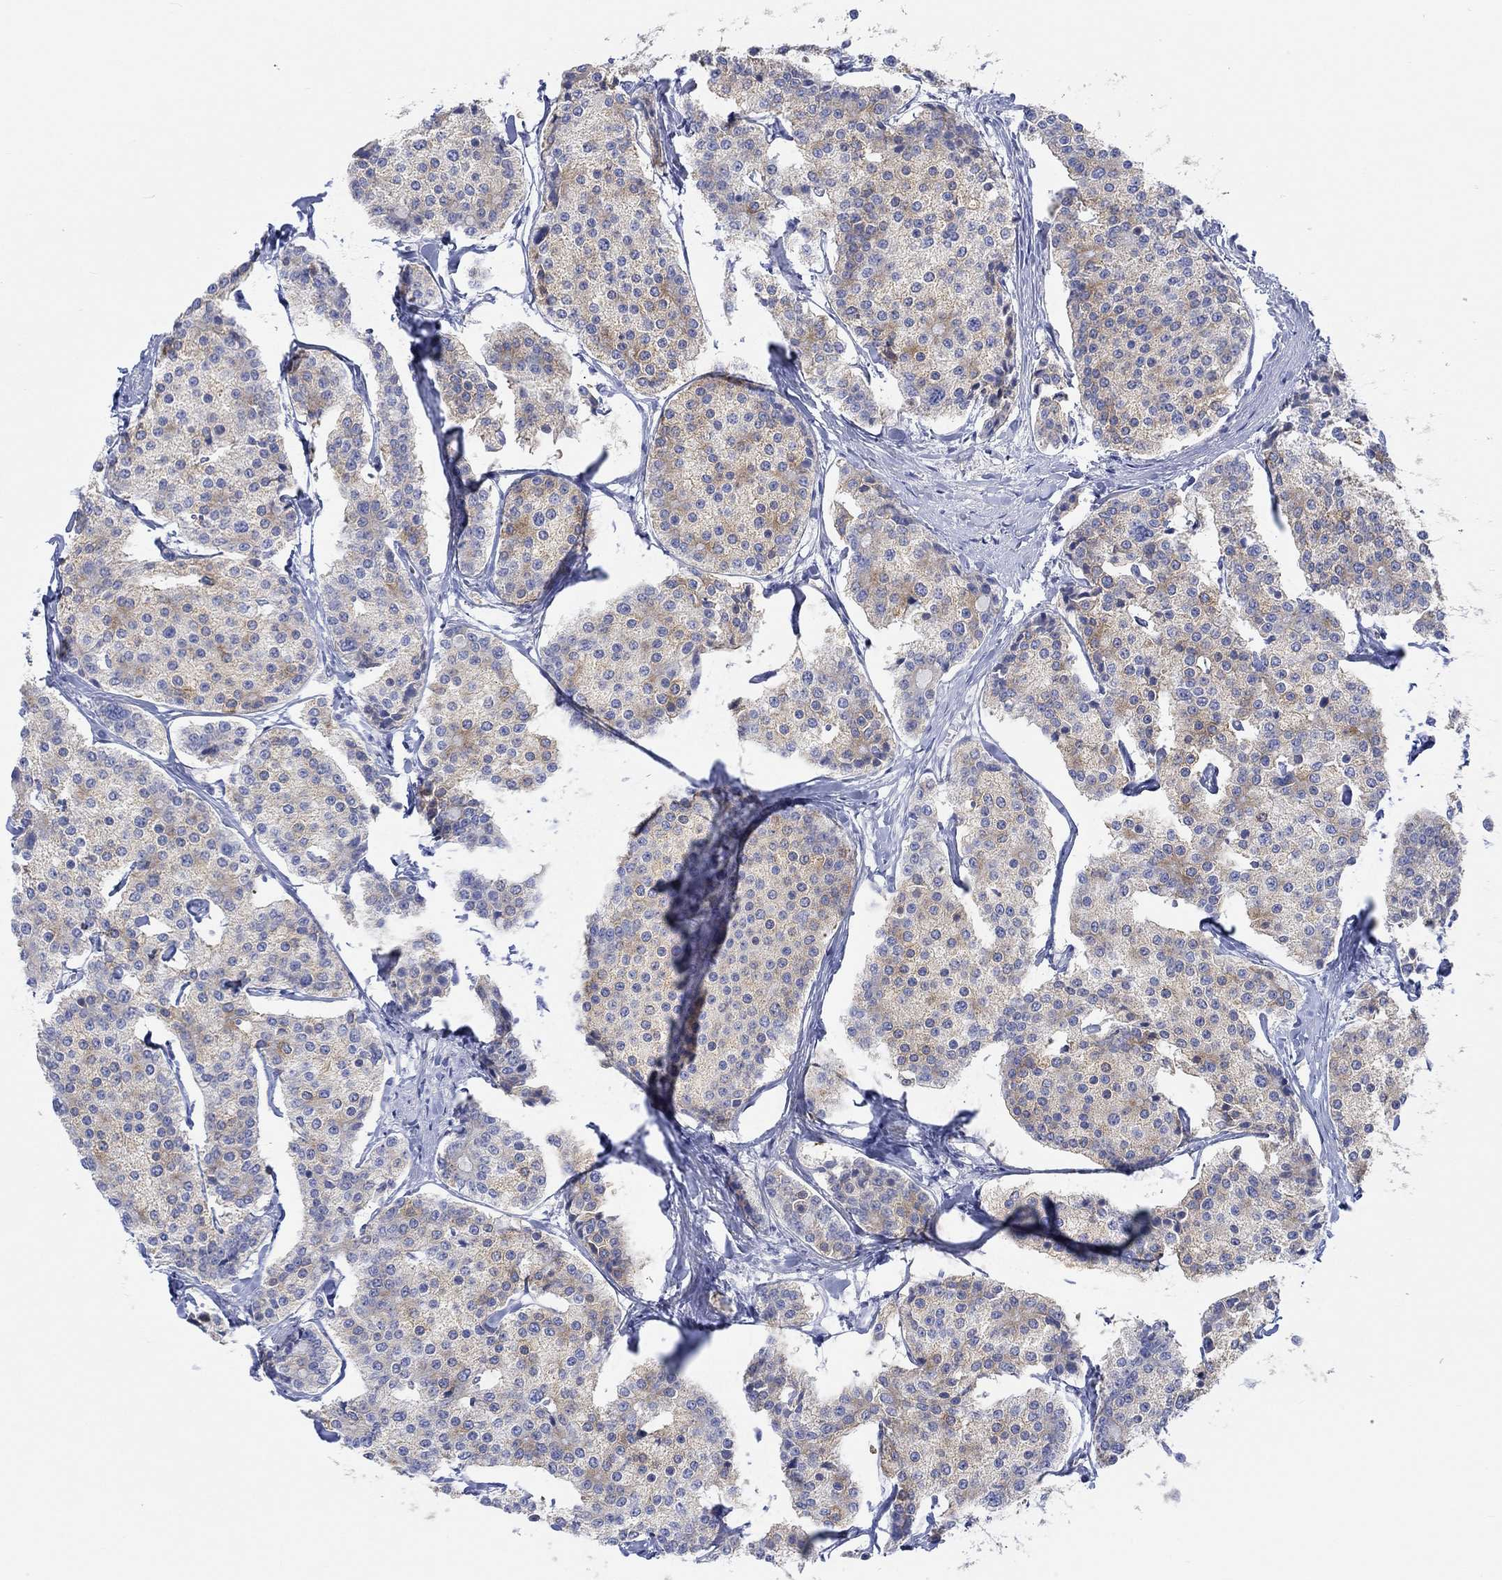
{"staining": {"intensity": "moderate", "quantity": "<25%", "location": "cytoplasmic/membranous"}, "tissue": "carcinoid", "cell_type": "Tumor cells", "image_type": "cancer", "snomed": [{"axis": "morphology", "description": "Carcinoid, malignant, NOS"}, {"axis": "topography", "description": "Small intestine"}], "caption": "This micrograph reveals malignant carcinoid stained with IHC to label a protein in brown. The cytoplasmic/membranous of tumor cells show moderate positivity for the protein. Nuclei are counter-stained blue.", "gene": "REEP6", "patient": {"sex": "female", "age": 65}}